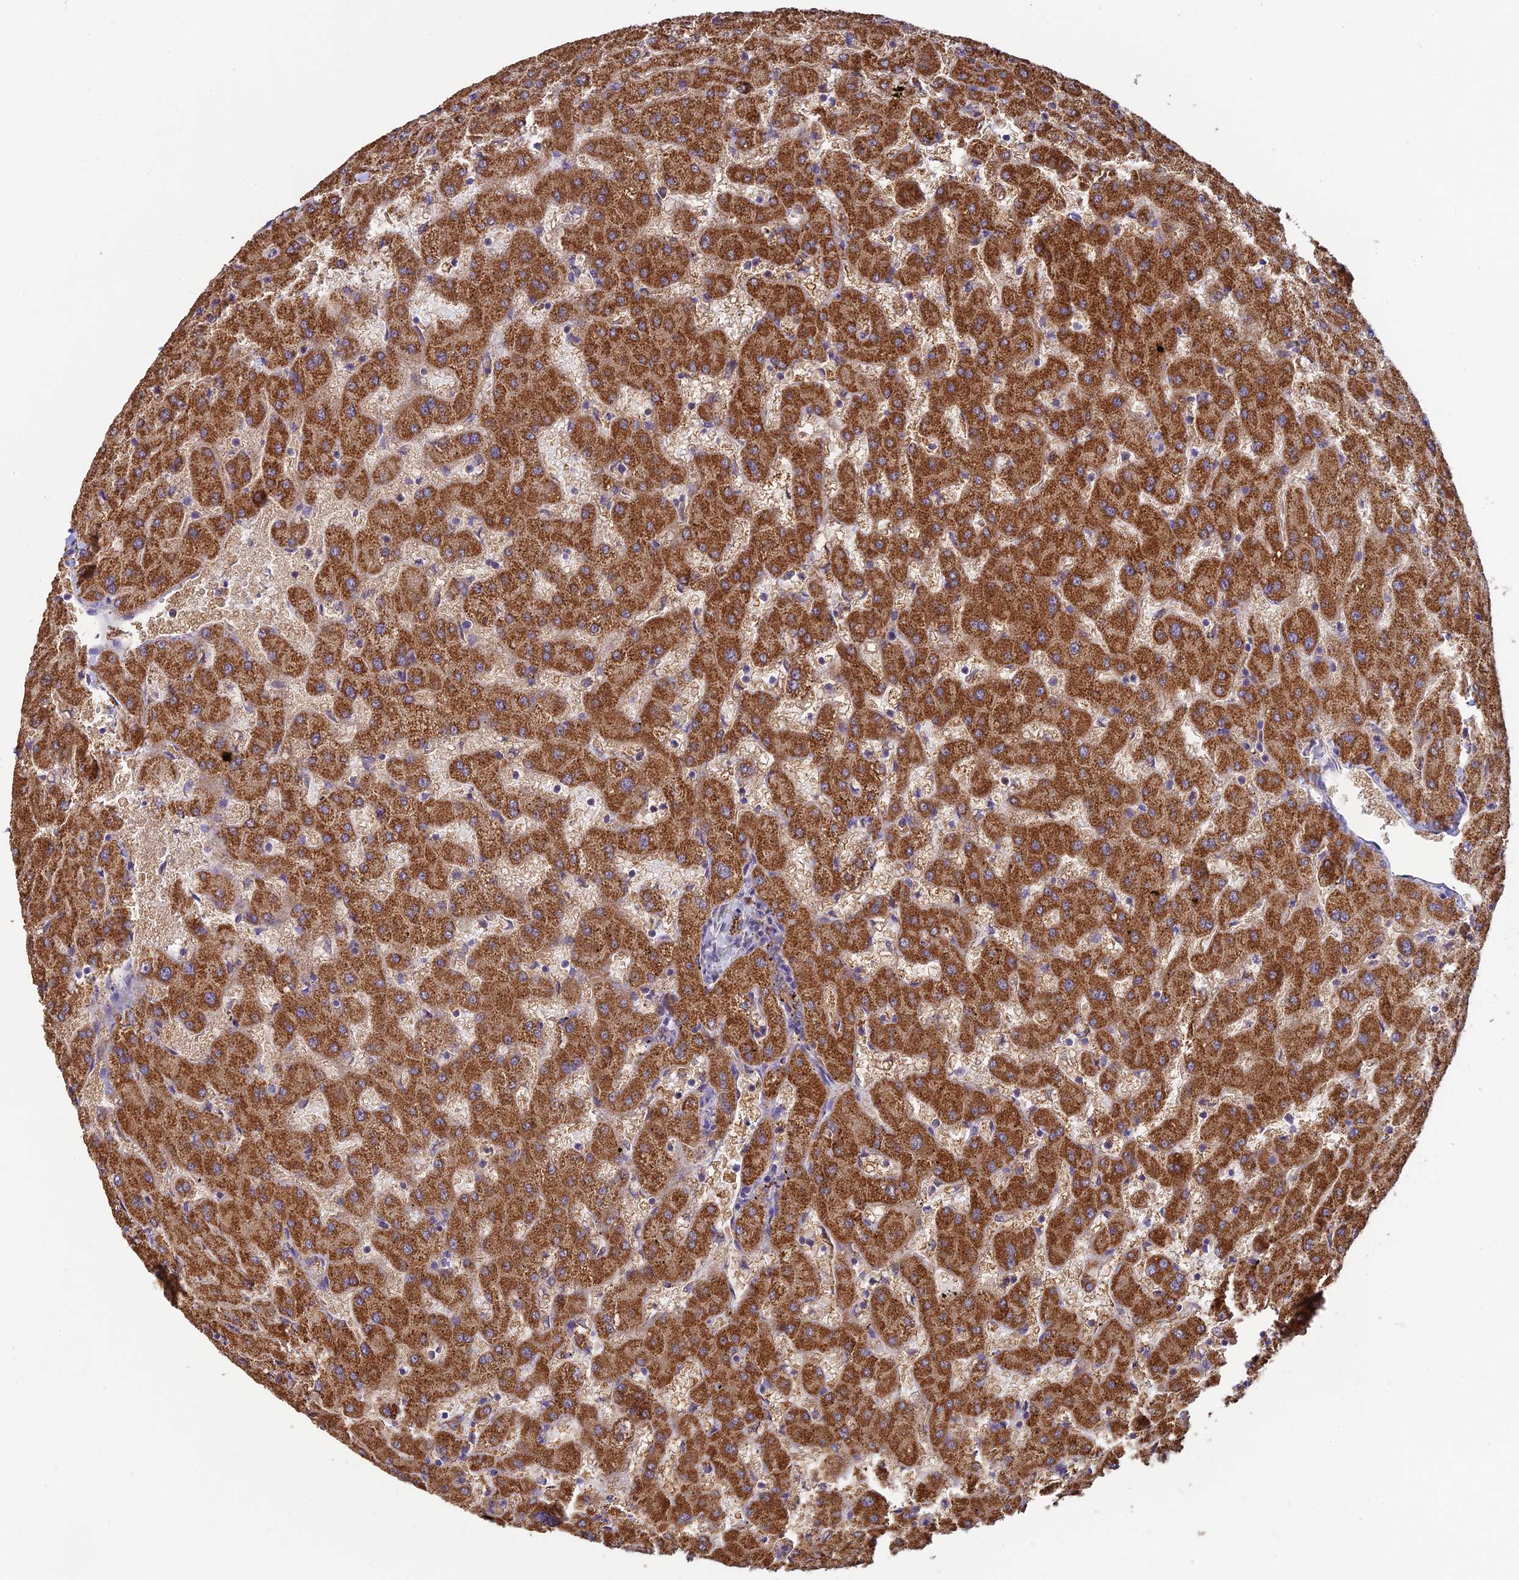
{"staining": {"intensity": "moderate", "quantity": ">75%", "location": "cytoplasmic/membranous"}, "tissue": "liver", "cell_type": "Cholangiocytes", "image_type": "normal", "snomed": [{"axis": "morphology", "description": "Normal tissue, NOS"}, {"axis": "topography", "description": "Liver"}], "caption": "Immunohistochemical staining of normal human liver shows medium levels of moderate cytoplasmic/membranous expression in approximately >75% of cholangiocytes. (DAB IHC, brown staining for protein, blue staining for nuclei).", "gene": "MRNIP", "patient": {"sex": "female", "age": 63}}